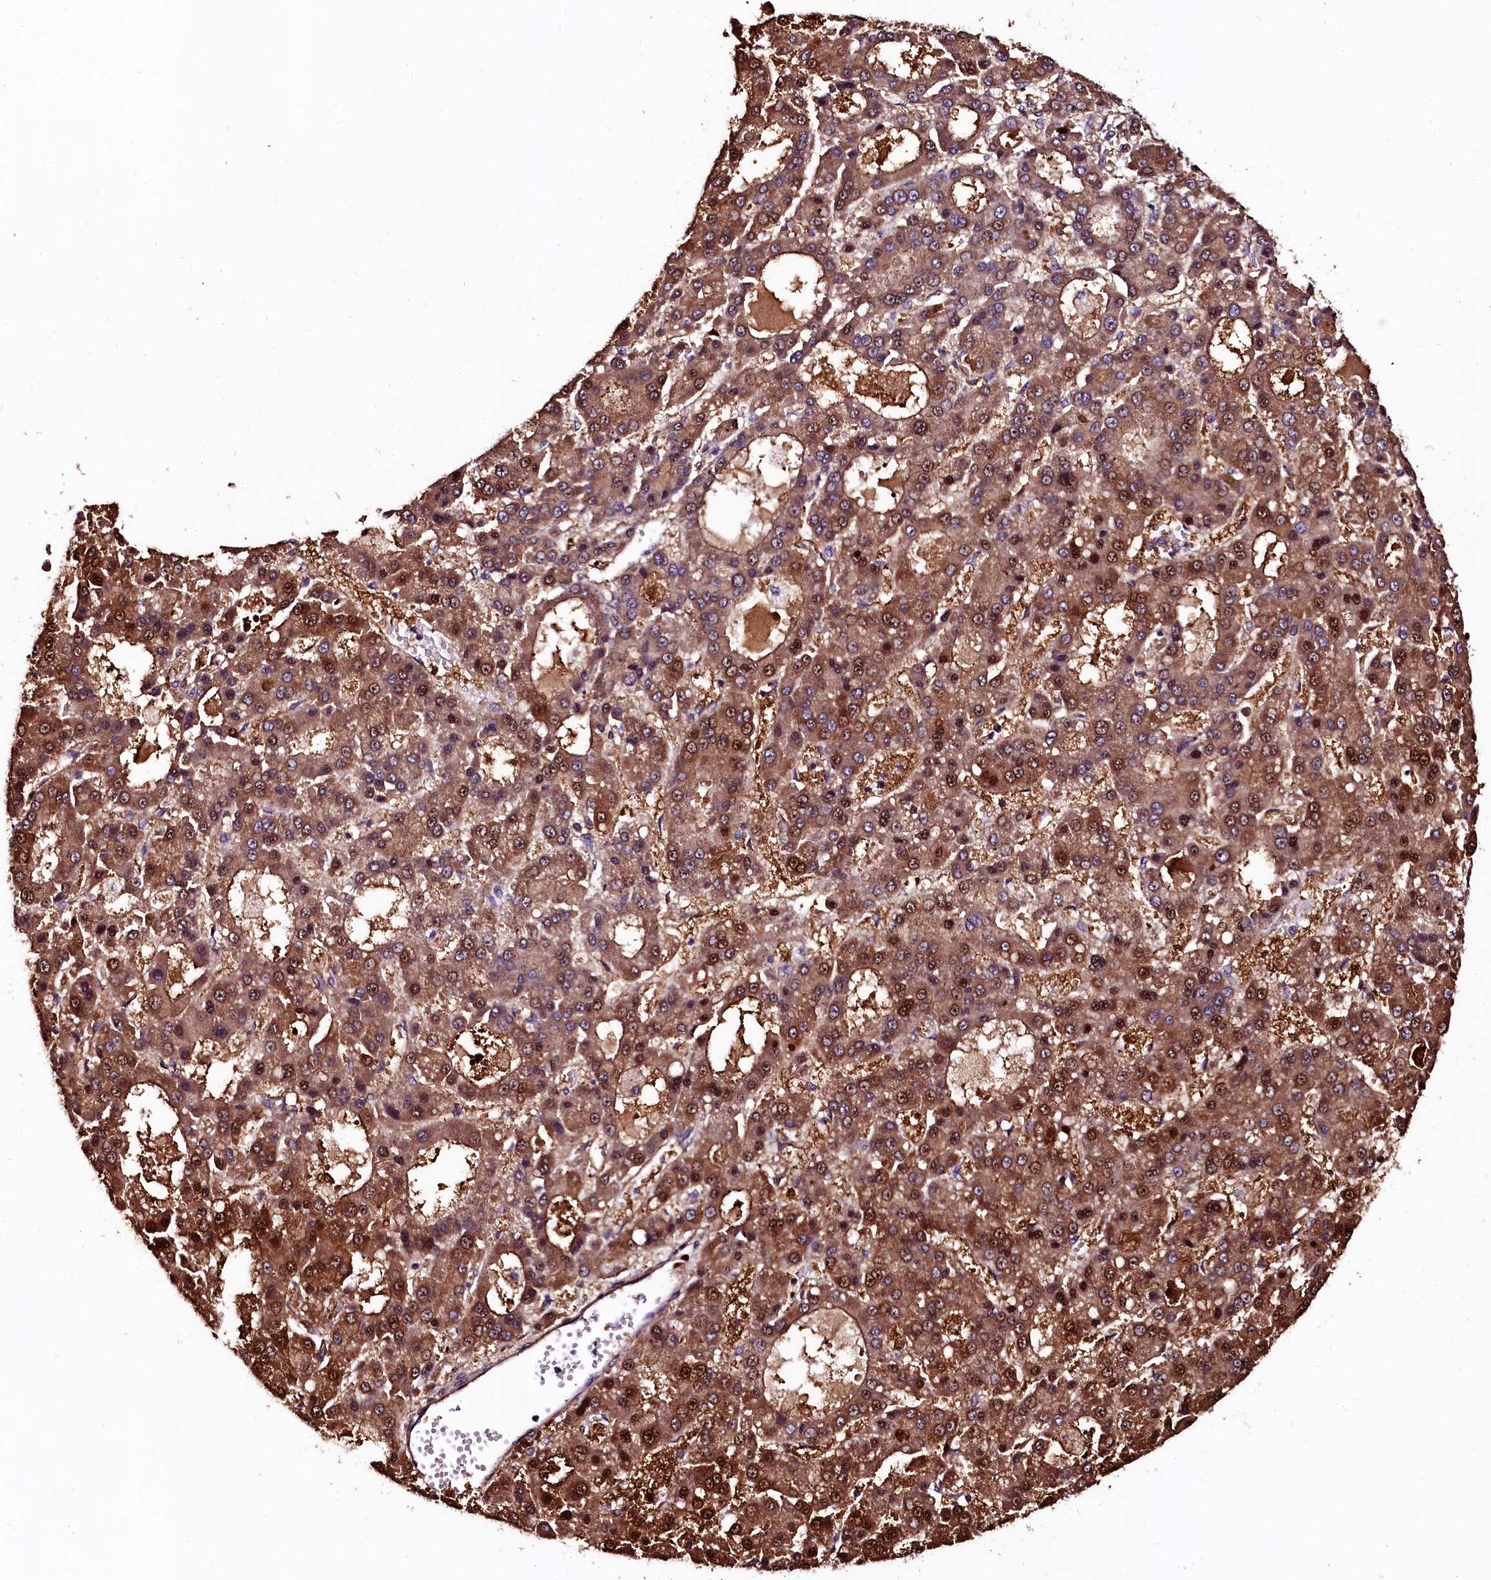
{"staining": {"intensity": "moderate", "quantity": ">75%", "location": "cytoplasmic/membranous,nuclear"}, "tissue": "liver cancer", "cell_type": "Tumor cells", "image_type": "cancer", "snomed": [{"axis": "morphology", "description": "Carcinoma, Hepatocellular, NOS"}, {"axis": "topography", "description": "Liver"}], "caption": "This image reveals immunohistochemistry staining of human liver cancer, with medium moderate cytoplasmic/membranous and nuclear positivity in approximately >75% of tumor cells.", "gene": "N4BP1", "patient": {"sex": "male", "age": 70}}